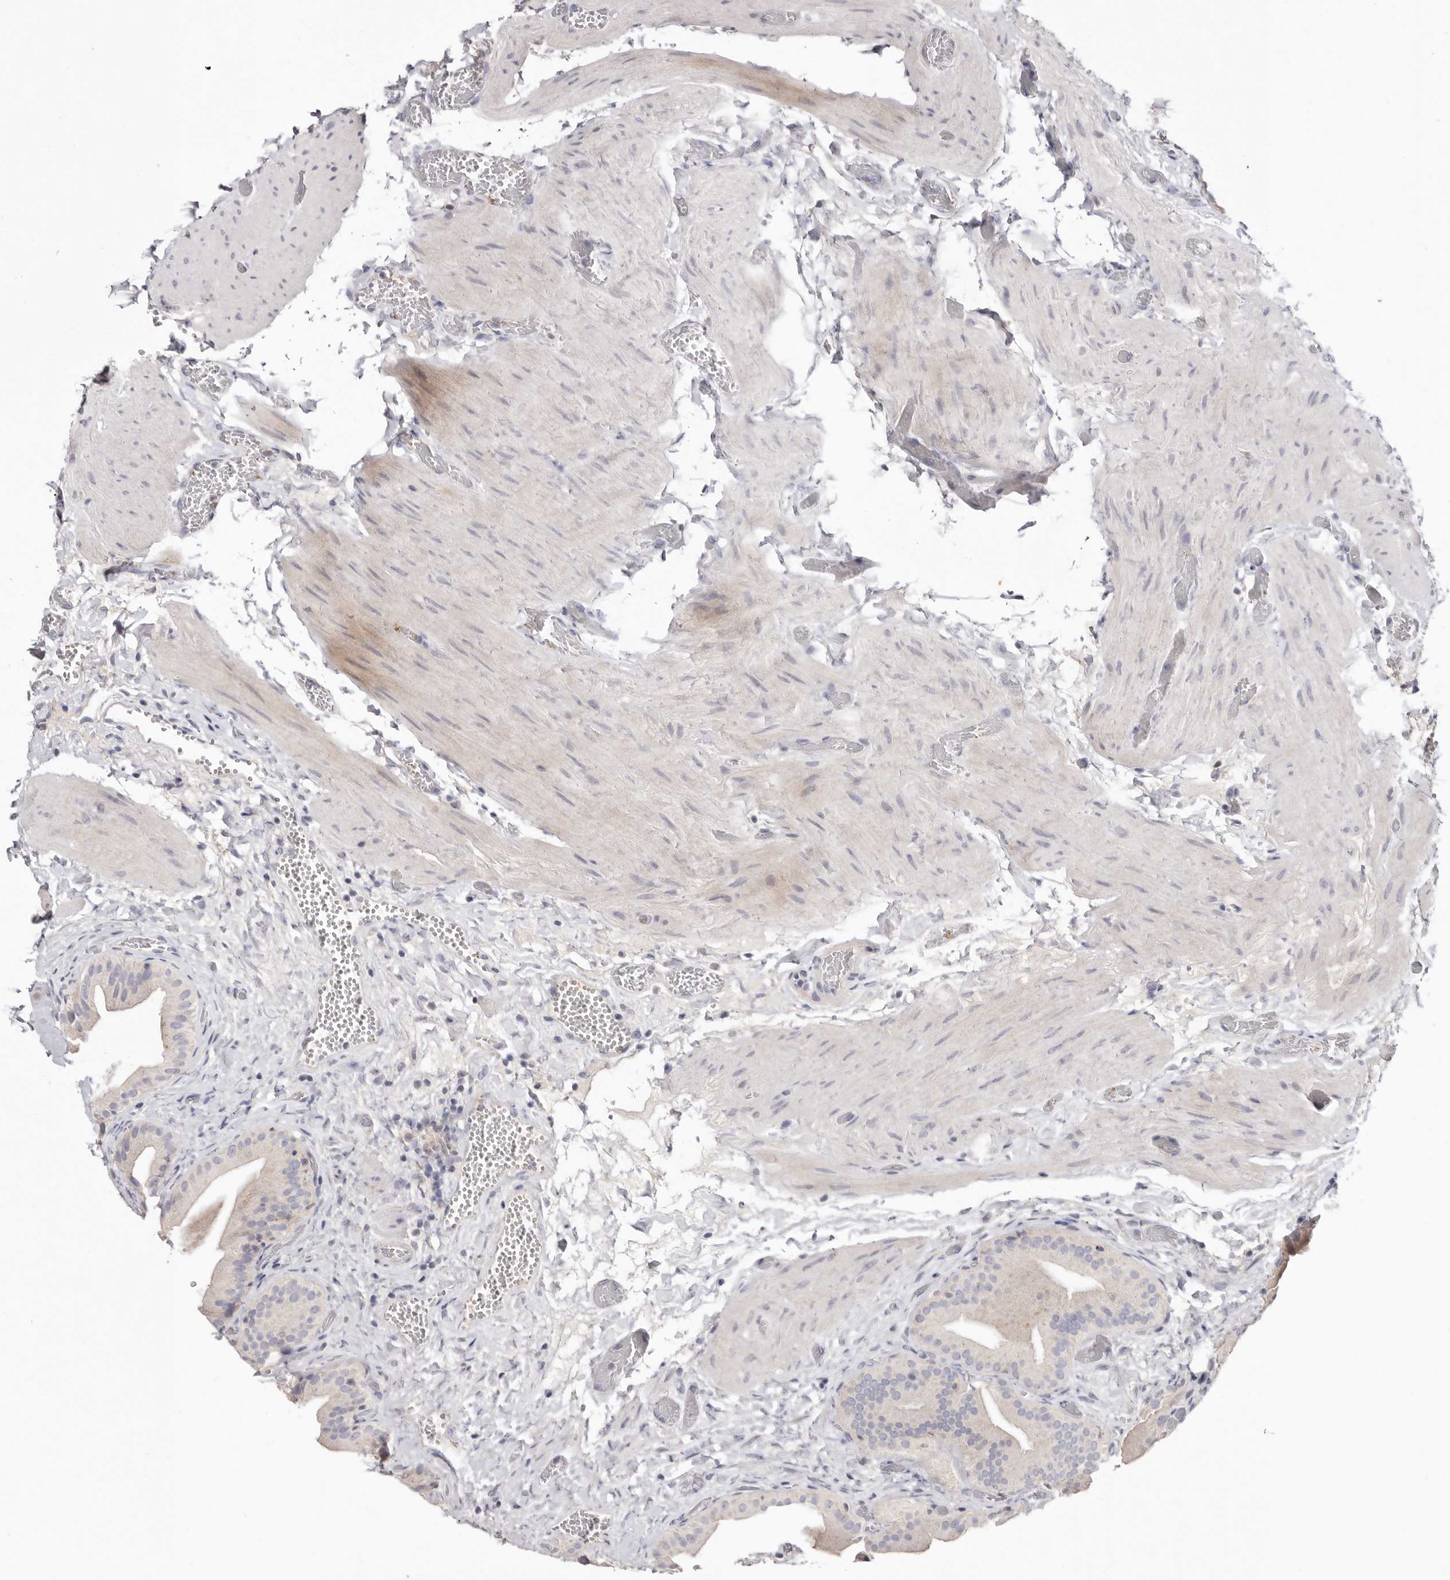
{"staining": {"intensity": "negative", "quantity": "none", "location": "none"}, "tissue": "gallbladder", "cell_type": "Glandular cells", "image_type": "normal", "snomed": [{"axis": "morphology", "description": "Normal tissue, NOS"}, {"axis": "topography", "description": "Gallbladder"}], "caption": "Unremarkable gallbladder was stained to show a protein in brown. There is no significant expression in glandular cells.", "gene": "LMLN", "patient": {"sex": "female", "age": 64}}